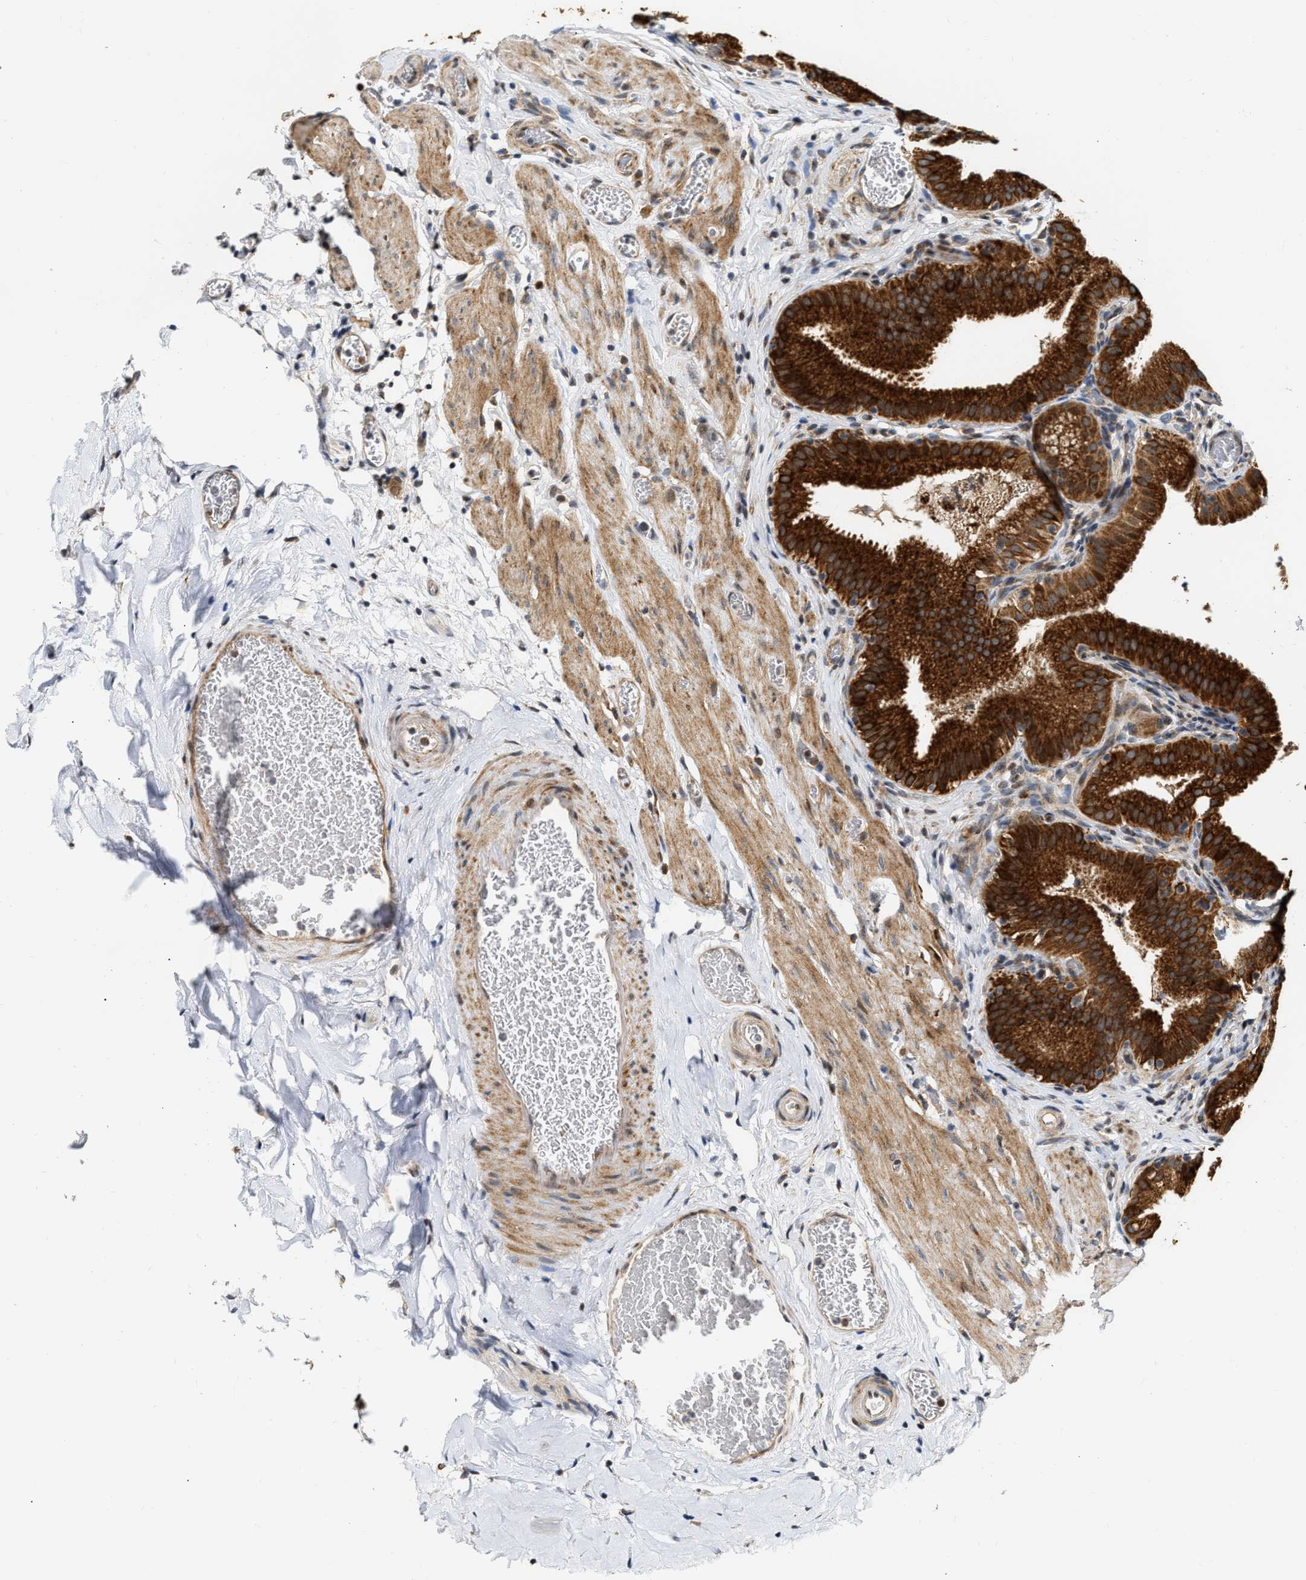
{"staining": {"intensity": "strong", "quantity": ">75%", "location": "cytoplasmic/membranous"}, "tissue": "gallbladder", "cell_type": "Glandular cells", "image_type": "normal", "snomed": [{"axis": "morphology", "description": "Normal tissue, NOS"}, {"axis": "topography", "description": "Gallbladder"}], "caption": "Brown immunohistochemical staining in normal human gallbladder demonstrates strong cytoplasmic/membranous staining in approximately >75% of glandular cells.", "gene": "DEPTOR", "patient": {"sex": "male", "age": 54}}